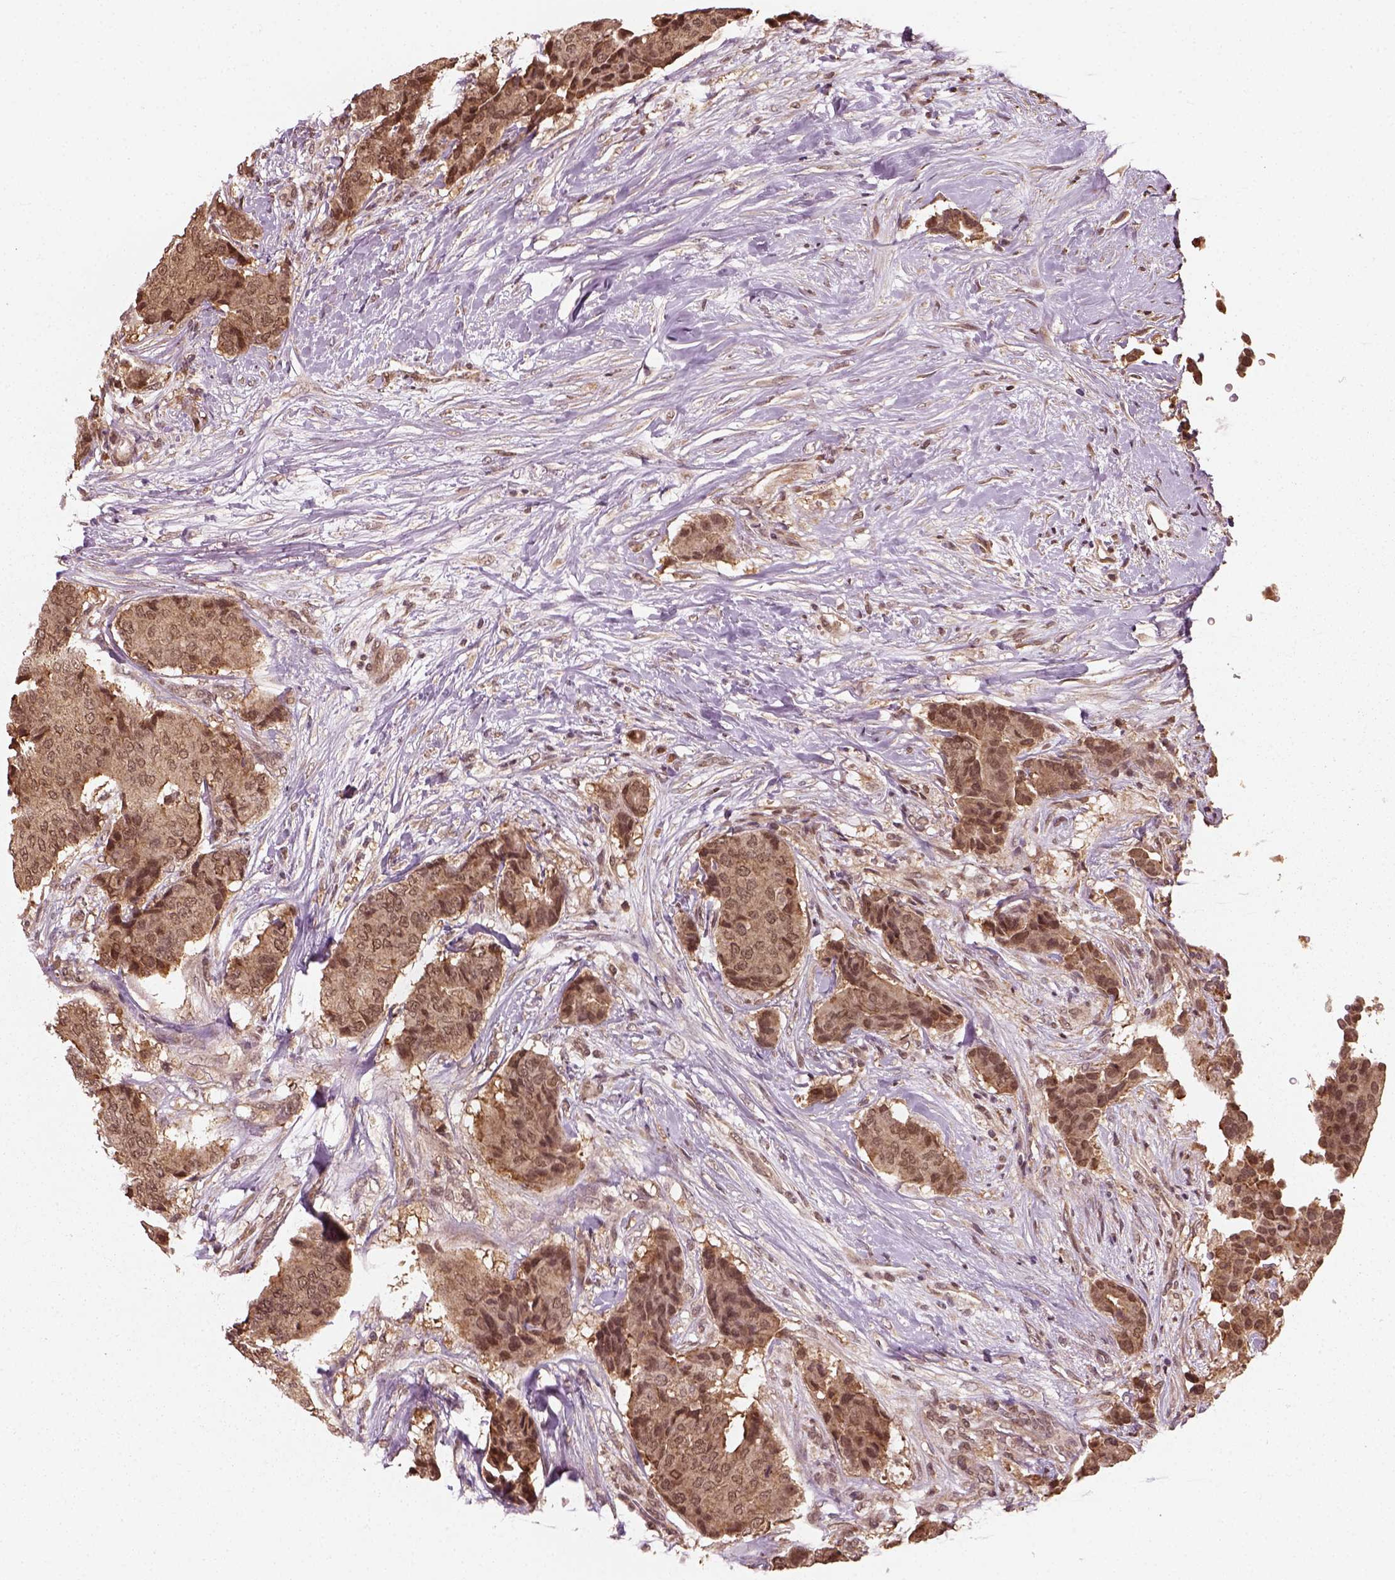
{"staining": {"intensity": "moderate", "quantity": ">75%", "location": "cytoplasmic/membranous,nuclear"}, "tissue": "breast cancer", "cell_type": "Tumor cells", "image_type": "cancer", "snomed": [{"axis": "morphology", "description": "Duct carcinoma"}, {"axis": "topography", "description": "Breast"}], "caption": "Immunohistochemistry photomicrograph of neoplastic tissue: breast cancer (intraductal carcinoma) stained using immunohistochemistry reveals medium levels of moderate protein expression localized specifically in the cytoplasmic/membranous and nuclear of tumor cells, appearing as a cytoplasmic/membranous and nuclear brown color.", "gene": "NUDT9", "patient": {"sex": "female", "age": 75}}